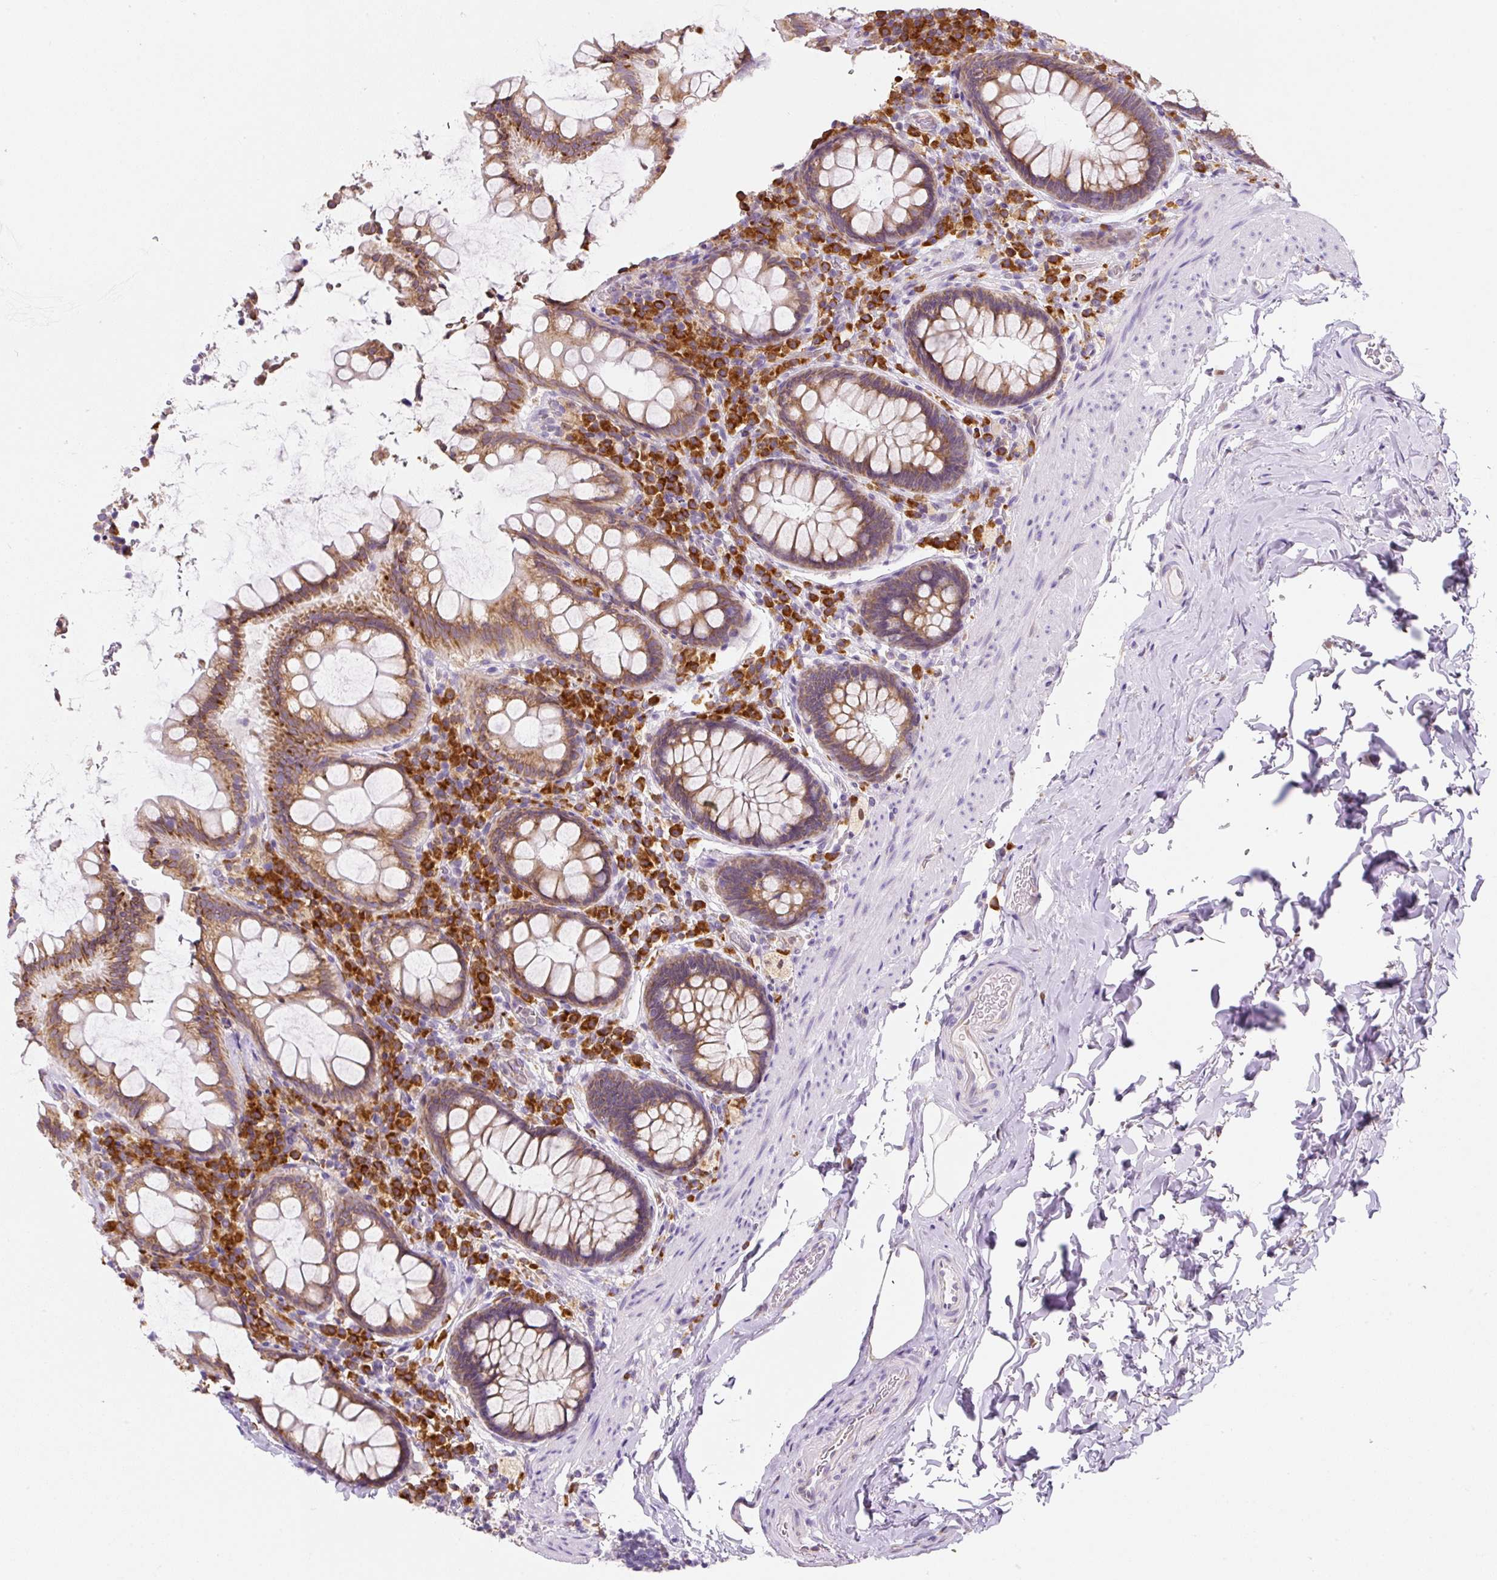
{"staining": {"intensity": "moderate", "quantity": ">75%", "location": "cytoplasmic/membranous"}, "tissue": "rectum", "cell_type": "Glandular cells", "image_type": "normal", "snomed": [{"axis": "morphology", "description": "Normal tissue, NOS"}, {"axis": "topography", "description": "Rectum"}], "caption": "Glandular cells demonstrate medium levels of moderate cytoplasmic/membranous expression in about >75% of cells in unremarkable rectum.", "gene": "DDOST", "patient": {"sex": "female", "age": 69}}